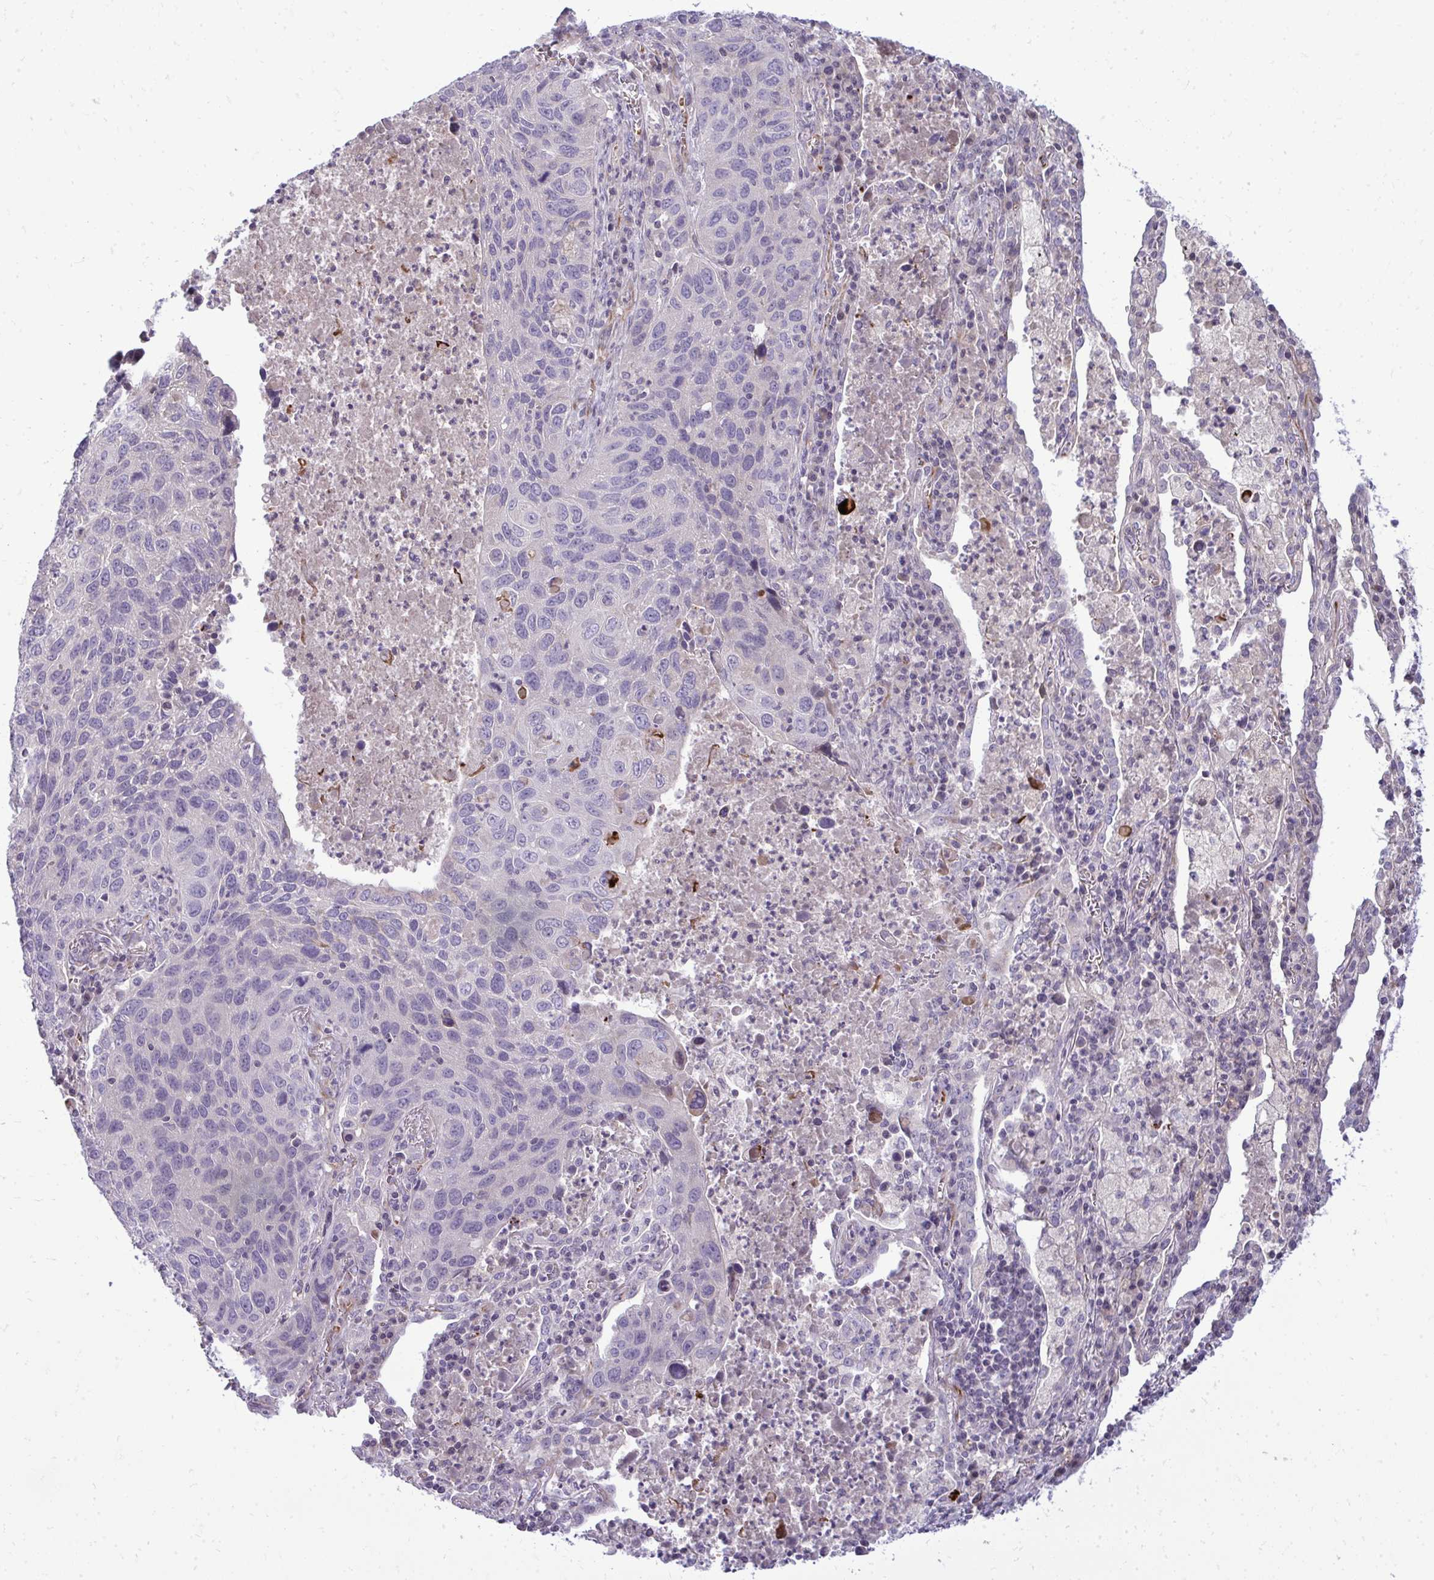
{"staining": {"intensity": "negative", "quantity": "none", "location": "none"}, "tissue": "lung cancer", "cell_type": "Tumor cells", "image_type": "cancer", "snomed": [{"axis": "morphology", "description": "Squamous cell carcinoma, NOS"}, {"axis": "topography", "description": "Lung"}], "caption": "Micrograph shows no significant protein staining in tumor cells of lung cancer (squamous cell carcinoma).", "gene": "SLC14A1", "patient": {"sex": "female", "age": 61}}